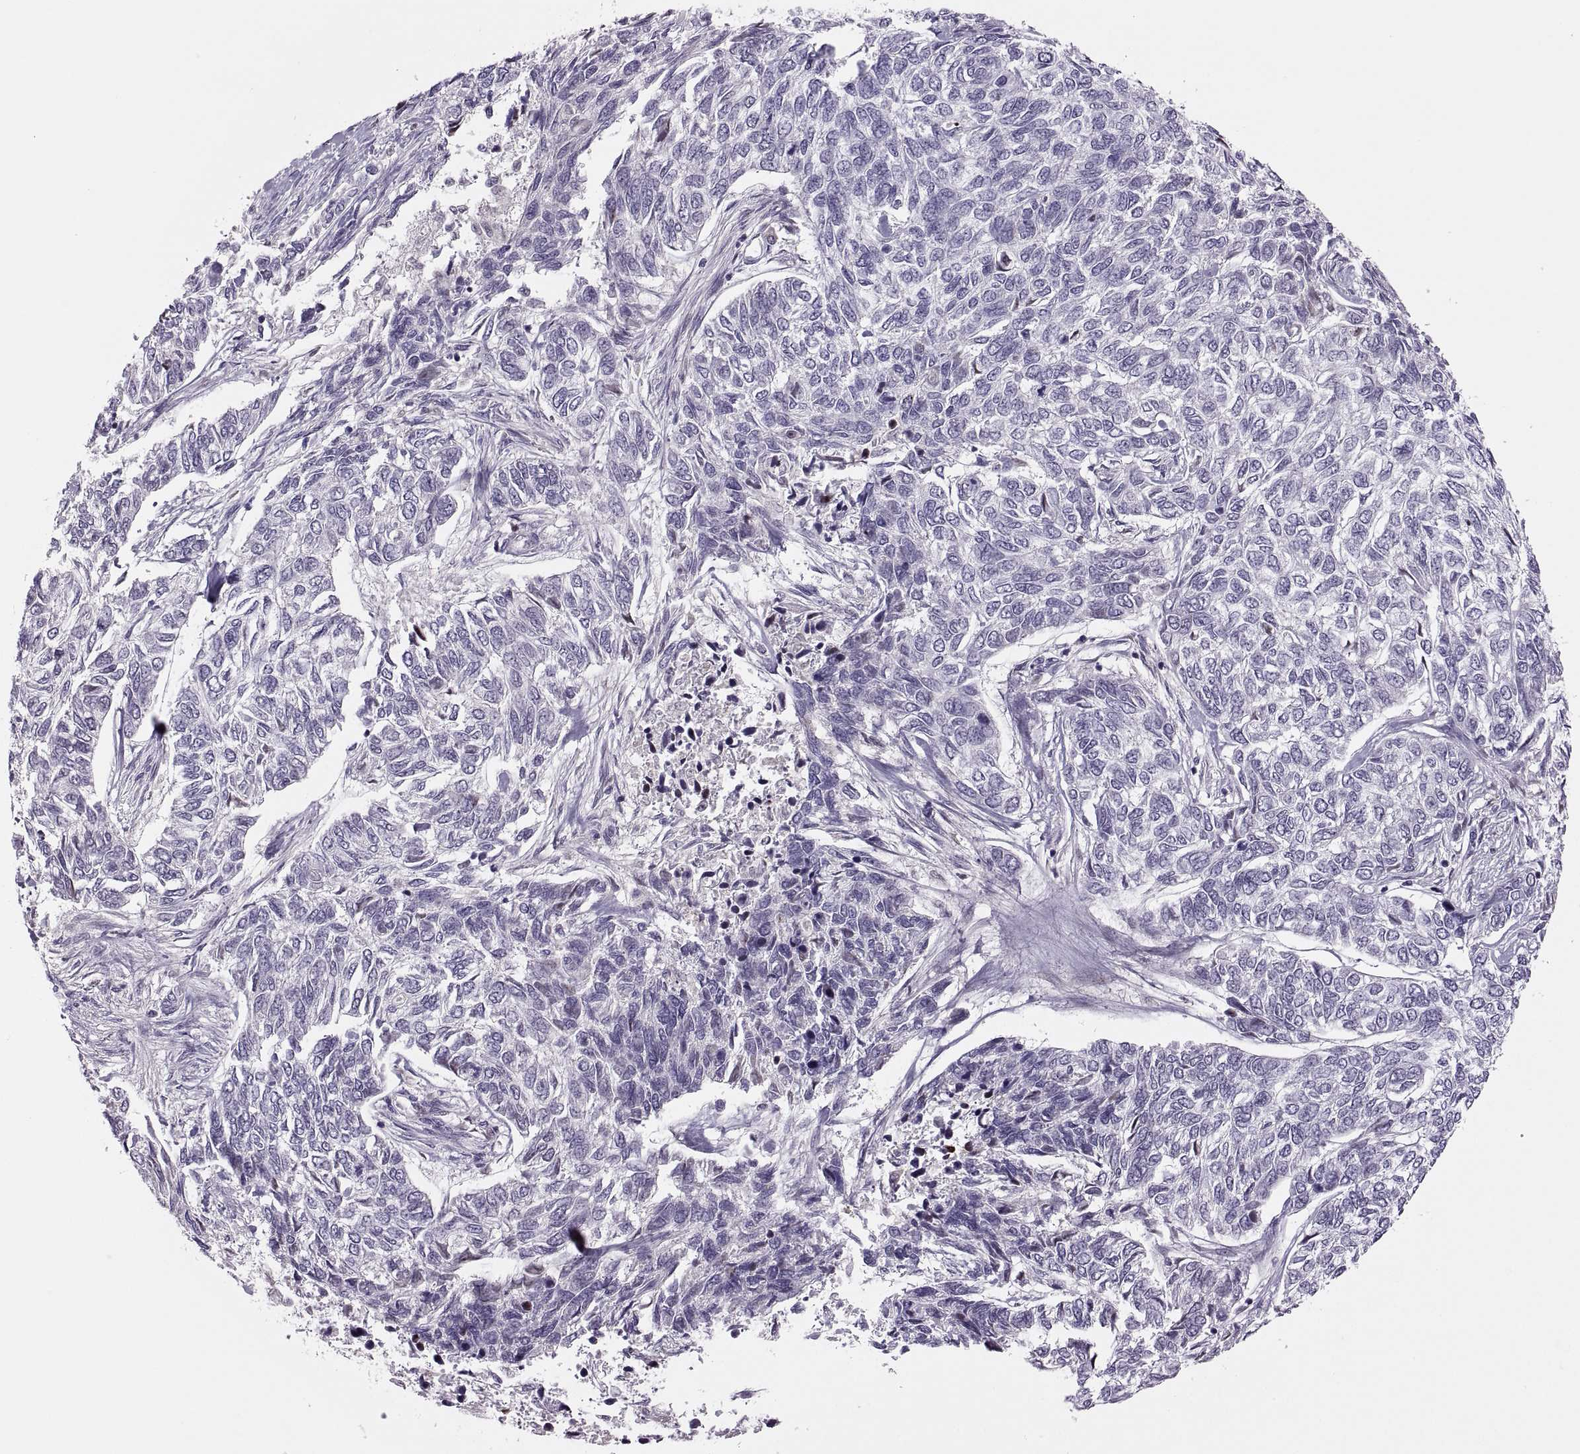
{"staining": {"intensity": "negative", "quantity": "none", "location": "none"}, "tissue": "skin cancer", "cell_type": "Tumor cells", "image_type": "cancer", "snomed": [{"axis": "morphology", "description": "Basal cell carcinoma"}, {"axis": "topography", "description": "Skin"}], "caption": "Tumor cells are negative for protein expression in human skin cancer (basal cell carcinoma).", "gene": "CHCT1", "patient": {"sex": "female", "age": 65}}